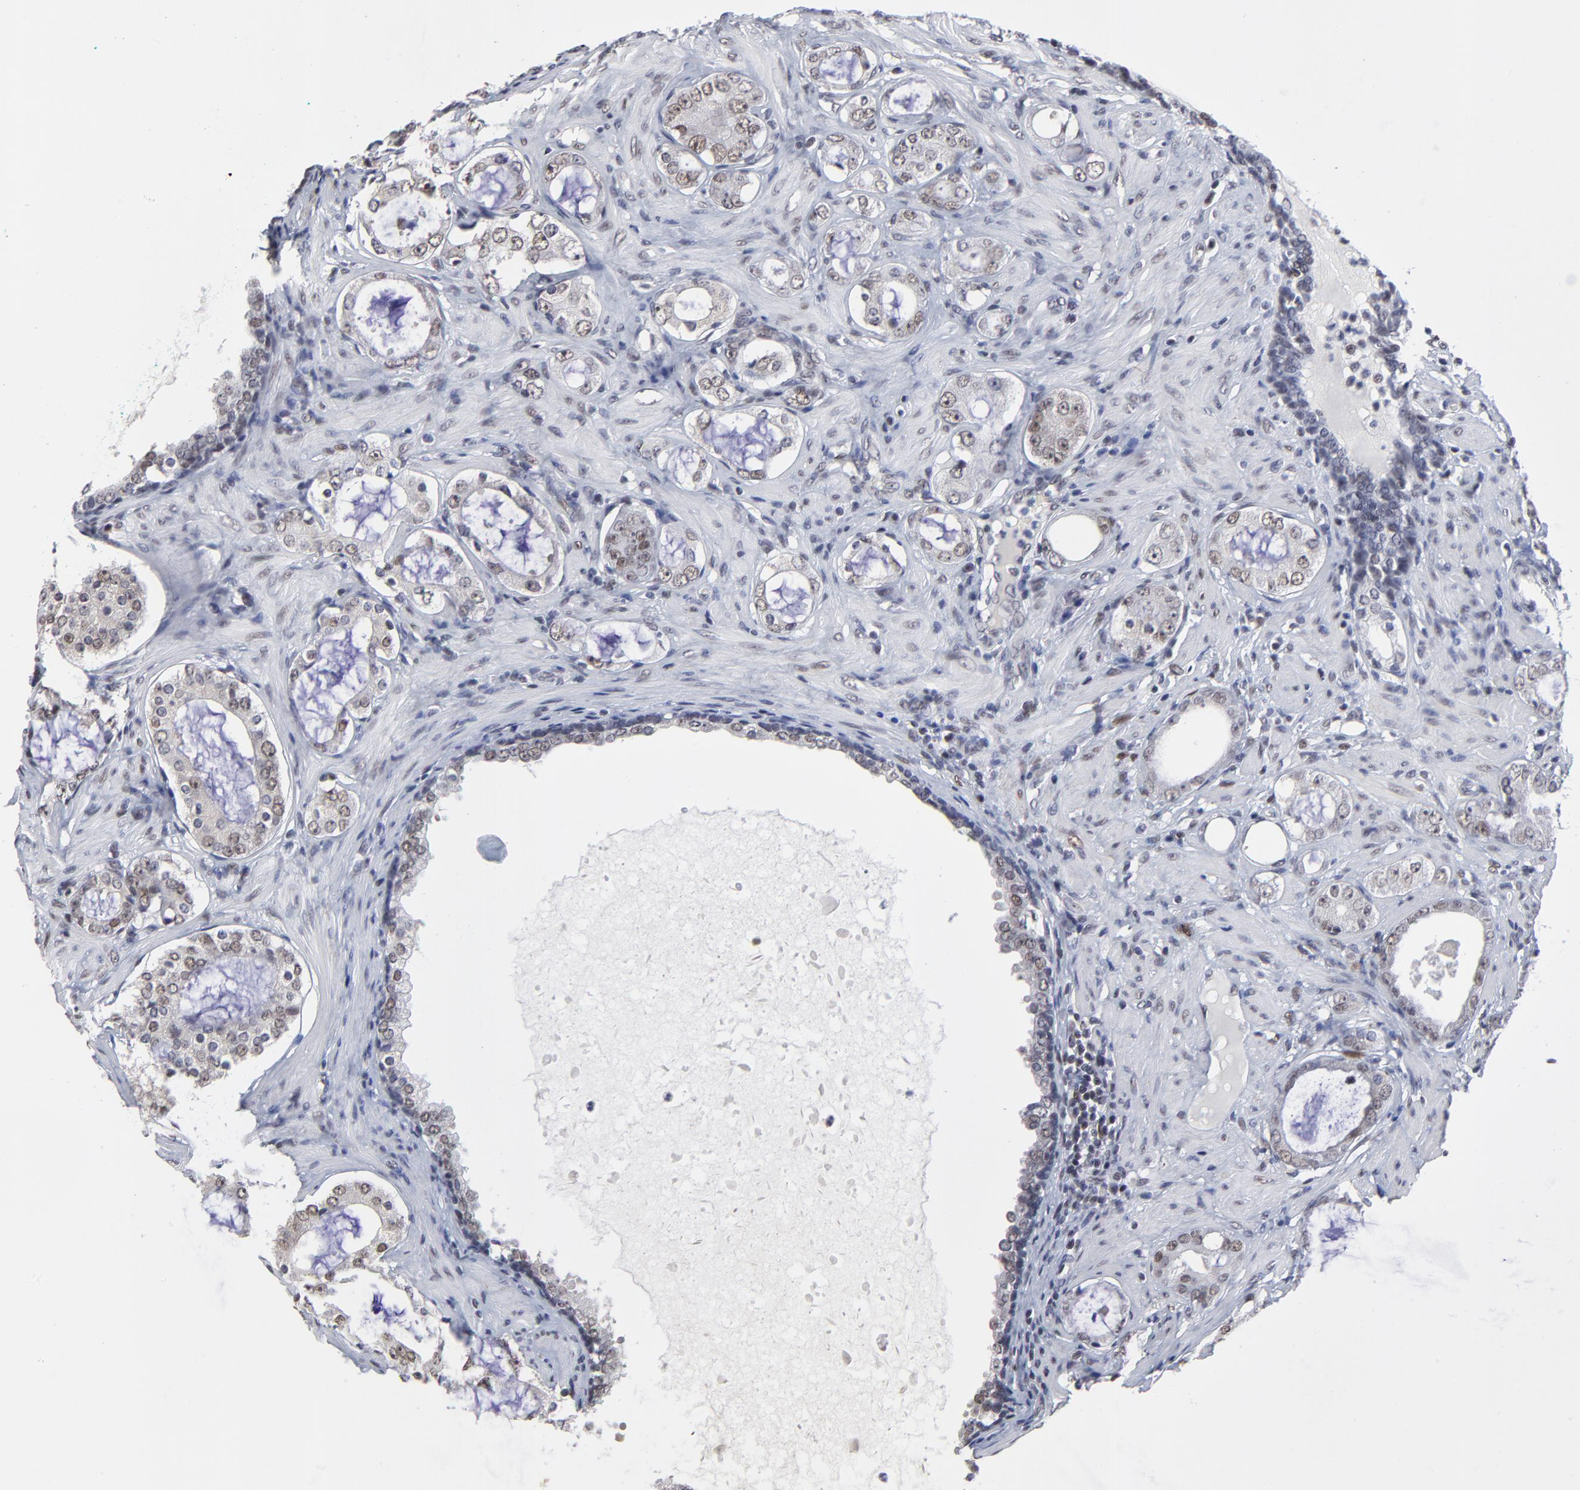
{"staining": {"intensity": "weak", "quantity": "25%-75%", "location": "nuclear"}, "tissue": "prostate cancer", "cell_type": "Tumor cells", "image_type": "cancer", "snomed": [{"axis": "morphology", "description": "Adenocarcinoma, Medium grade"}, {"axis": "topography", "description": "Prostate"}], "caption": "DAB (3,3'-diaminobenzidine) immunohistochemical staining of prostate cancer reveals weak nuclear protein staining in about 25%-75% of tumor cells.", "gene": "OGFOD1", "patient": {"sex": "male", "age": 73}}